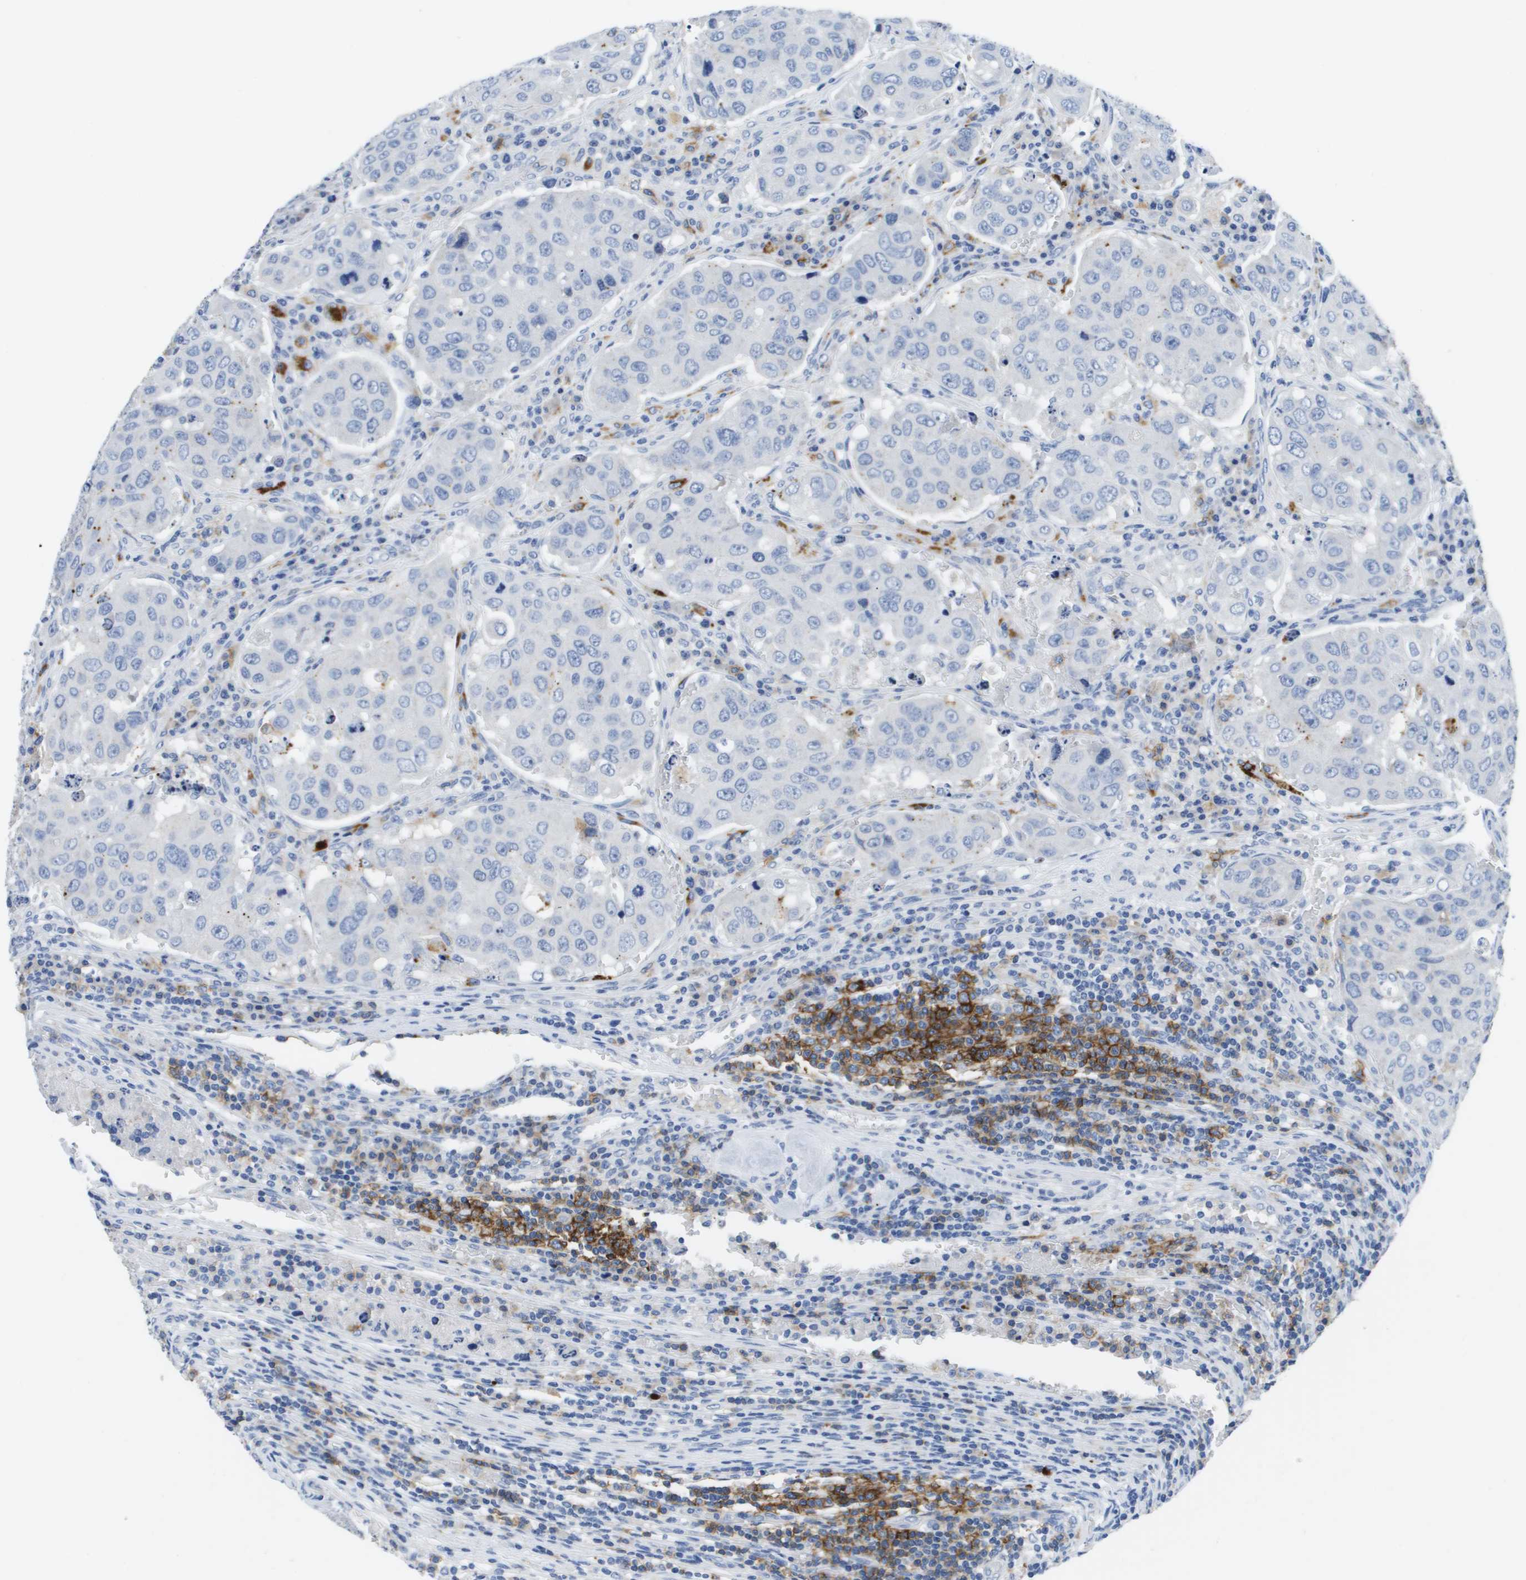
{"staining": {"intensity": "negative", "quantity": "none", "location": "none"}, "tissue": "urothelial cancer", "cell_type": "Tumor cells", "image_type": "cancer", "snomed": [{"axis": "morphology", "description": "Urothelial carcinoma, High grade"}, {"axis": "topography", "description": "Lymph node"}, {"axis": "topography", "description": "Urinary bladder"}], "caption": "Immunohistochemistry (IHC) image of human high-grade urothelial carcinoma stained for a protein (brown), which reveals no expression in tumor cells.", "gene": "MS4A1", "patient": {"sex": "male", "age": 51}}